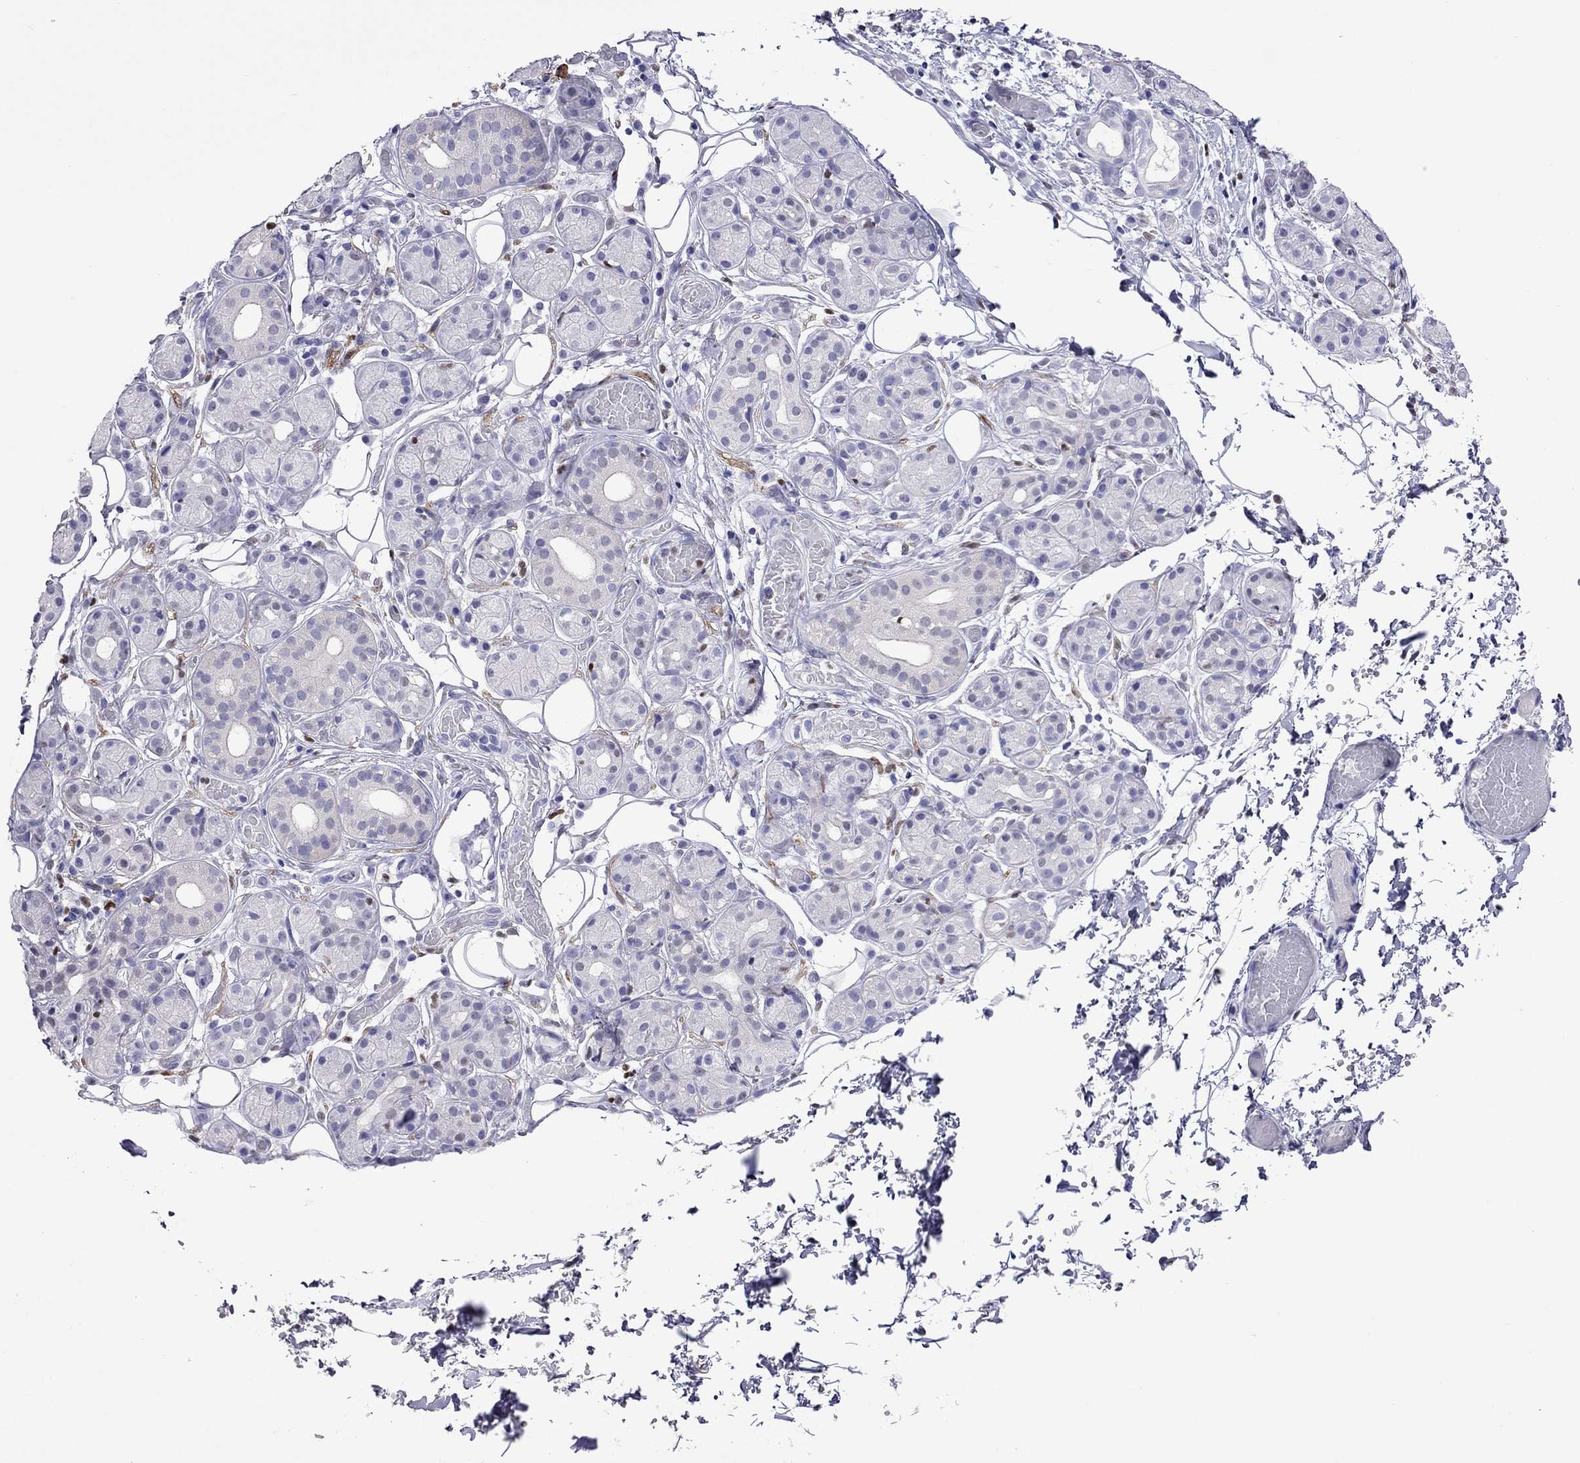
{"staining": {"intensity": "negative", "quantity": "none", "location": "none"}, "tissue": "salivary gland", "cell_type": "Glandular cells", "image_type": "normal", "snomed": [{"axis": "morphology", "description": "Normal tissue, NOS"}, {"axis": "topography", "description": "Salivary gland"}, {"axis": "topography", "description": "Peripheral nerve tissue"}], "caption": "This is an immunohistochemistry (IHC) image of normal salivary gland. There is no positivity in glandular cells.", "gene": "MPZ", "patient": {"sex": "male", "age": 71}}